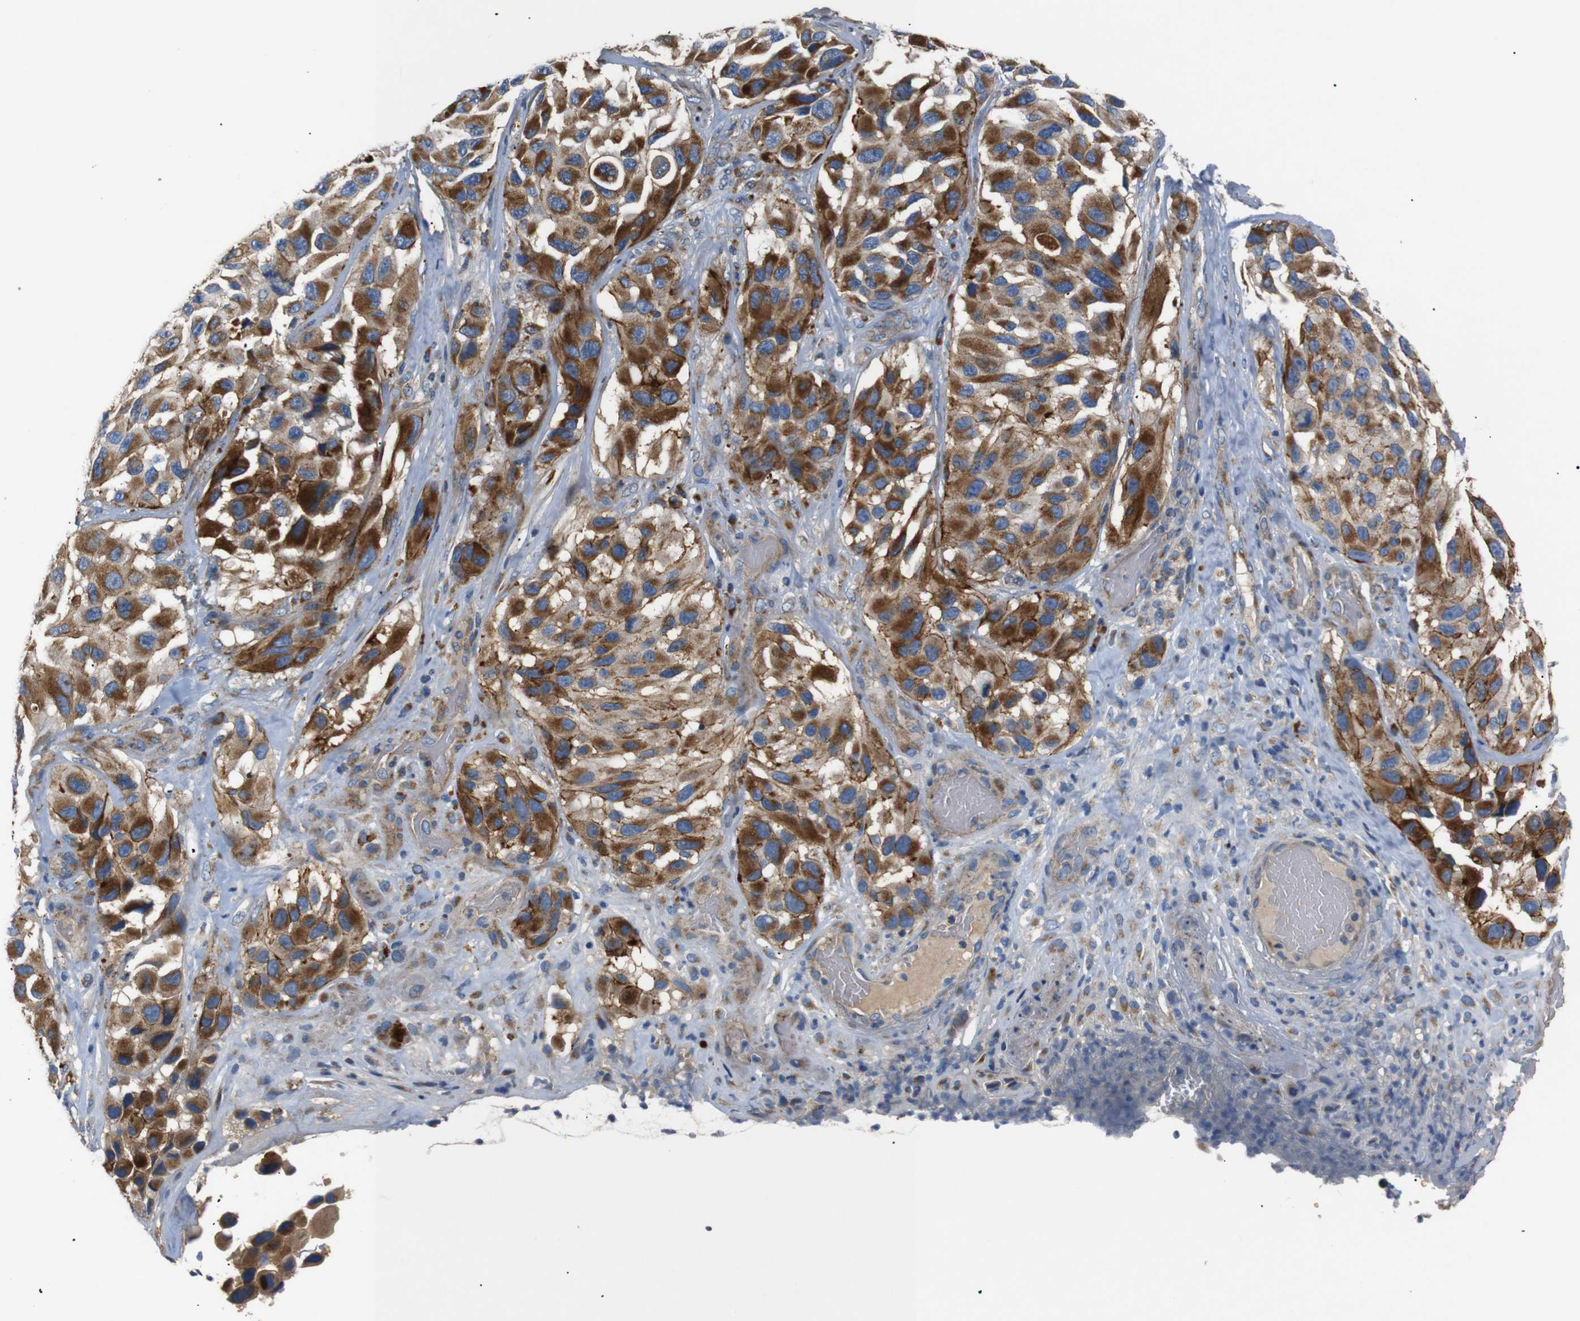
{"staining": {"intensity": "moderate", "quantity": ">75%", "location": "cytoplasmic/membranous"}, "tissue": "melanoma", "cell_type": "Tumor cells", "image_type": "cancer", "snomed": [{"axis": "morphology", "description": "Malignant melanoma, NOS"}, {"axis": "topography", "description": "Skin"}], "caption": "There is medium levels of moderate cytoplasmic/membranous expression in tumor cells of malignant melanoma, as demonstrated by immunohistochemical staining (brown color).", "gene": "NETO2", "patient": {"sex": "female", "age": 73}}